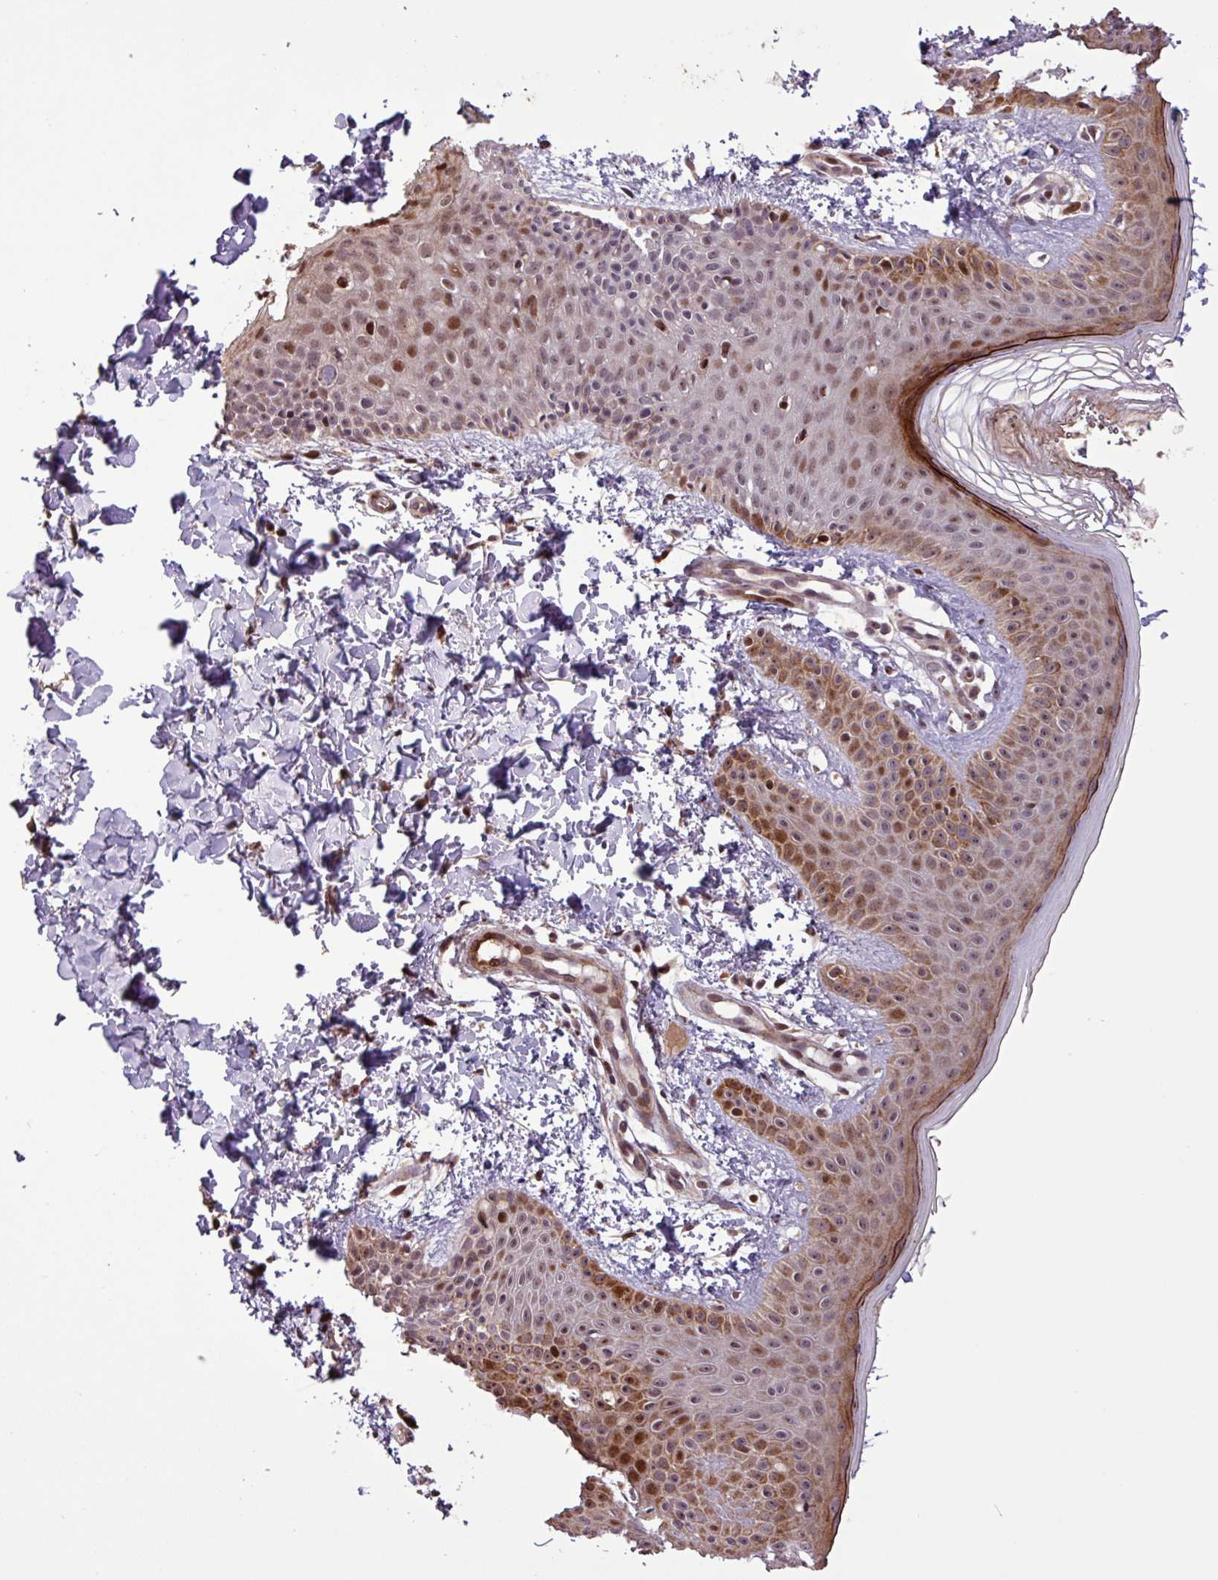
{"staining": {"intensity": "strong", "quantity": "25%-75%", "location": "nuclear"}, "tissue": "skin", "cell_type": "Fibroblasts", "image_type": "normal", "snomed": [{"axis": "morphology", "description": "Normal tissue, NOS"}, {"axis": "topography", "description": "Skin"}], "caption": "This histopathology image reveals benign skin stained with IHC to label a protein in brown. The nuclear of fibroblasts show strong positivity for the protein. Nuclei are counter-stained blue.", "gene": "SLC22A24", "patient": {"sex": "male", "age": 36}}